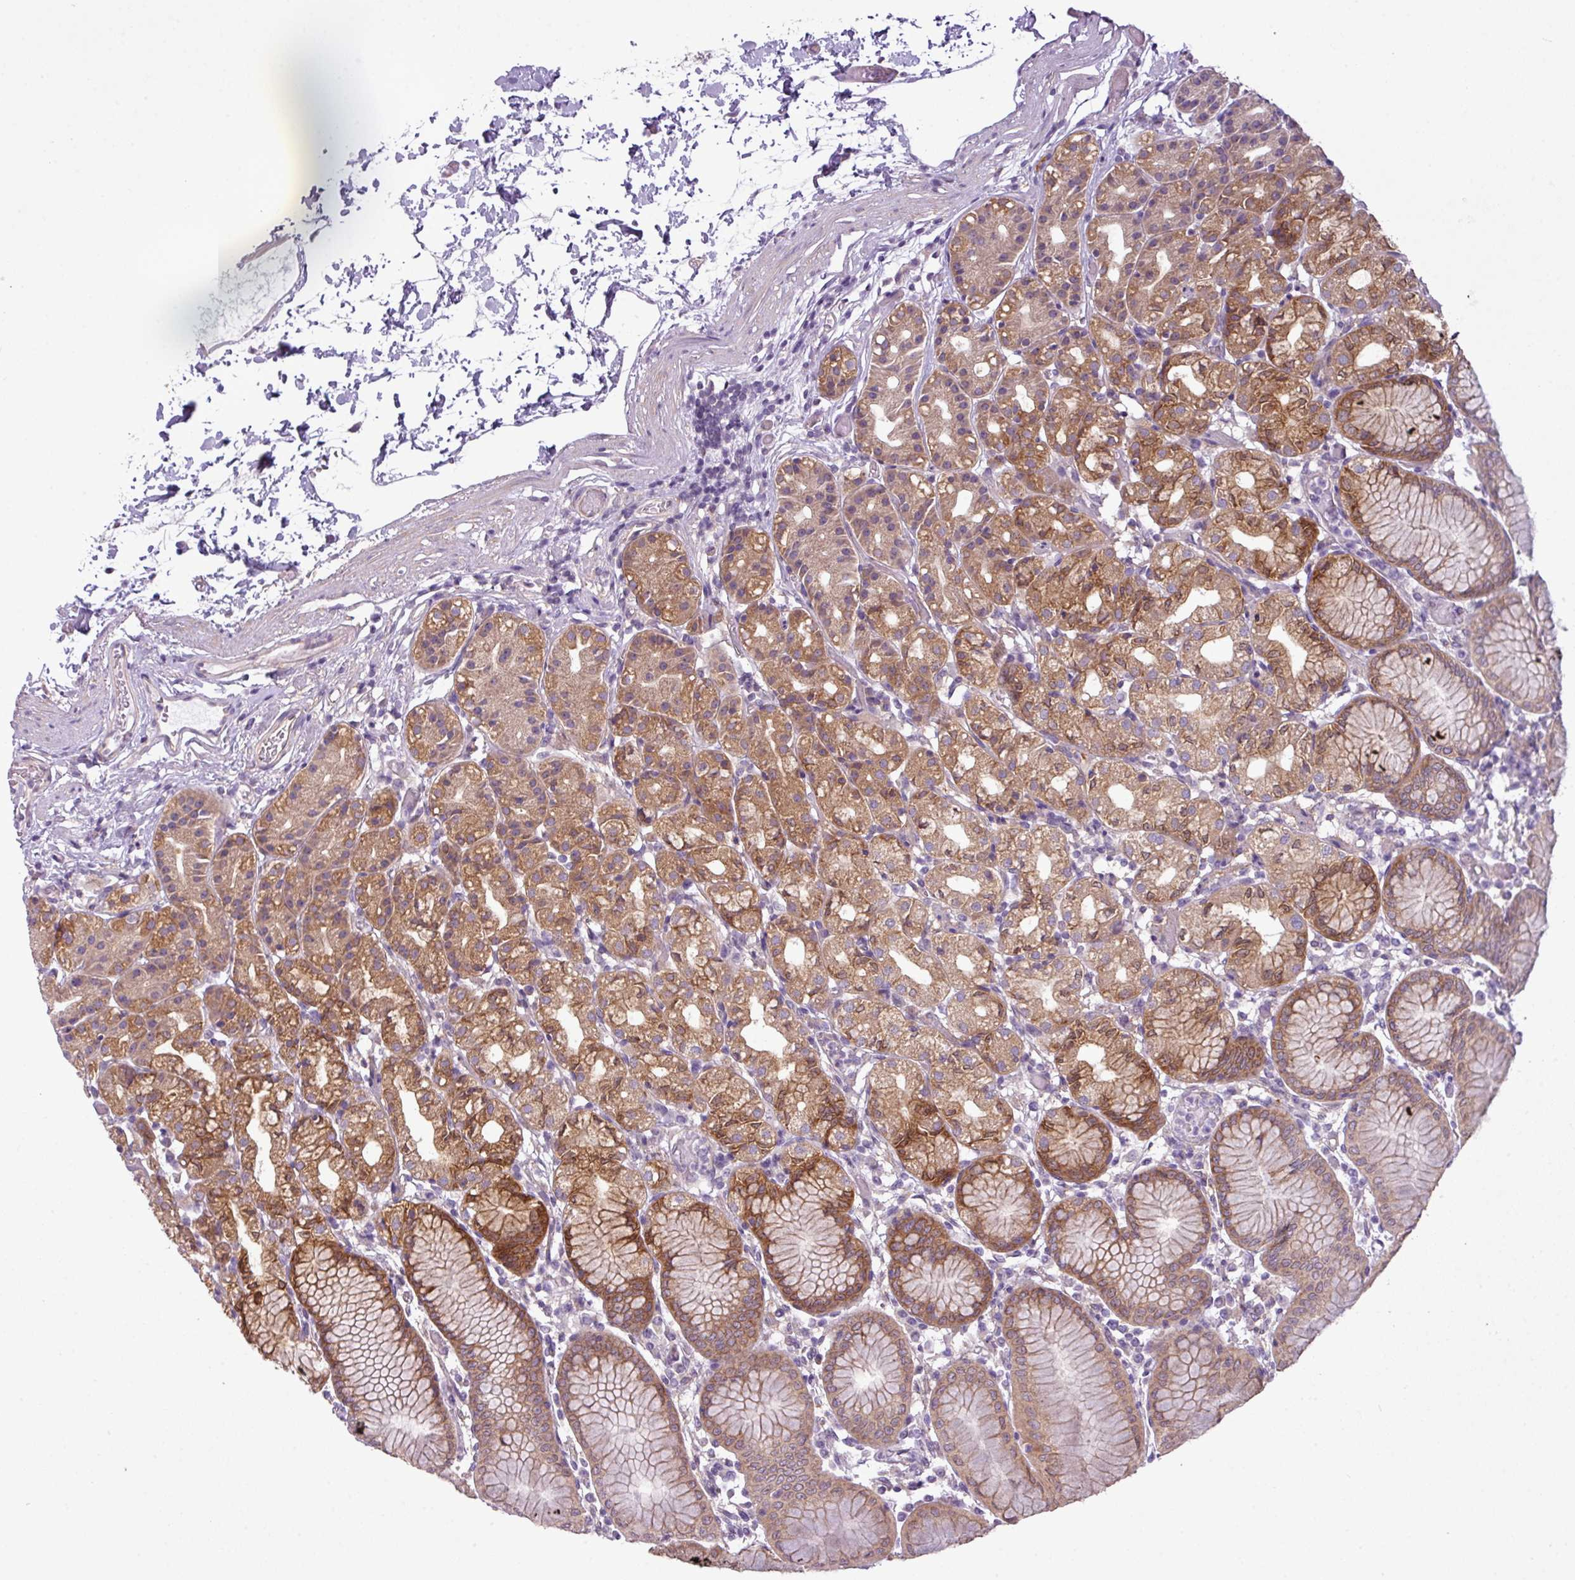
{"staining": {"intensity": "strong", "quantity": "25%-75%", "location": "cytoplasmic/membranous"}, "tissue": "stomach", "cell_type": "Glandular cells", "image_type": "normal", "snomed": [{"axis": "morphology", "description": "Normal tissue, NOS"}, {"axis": "topography", "description": "Stomach"}], "caption": "This image shows immunohistochemistry (IHC) staining of unremarkable stomach, with high strong cytoplasmic/membranous expression in about 25%-75% of glandular cells.", "gene": "CAMK2A", "patient": {"sex": "female", "age": 57}}